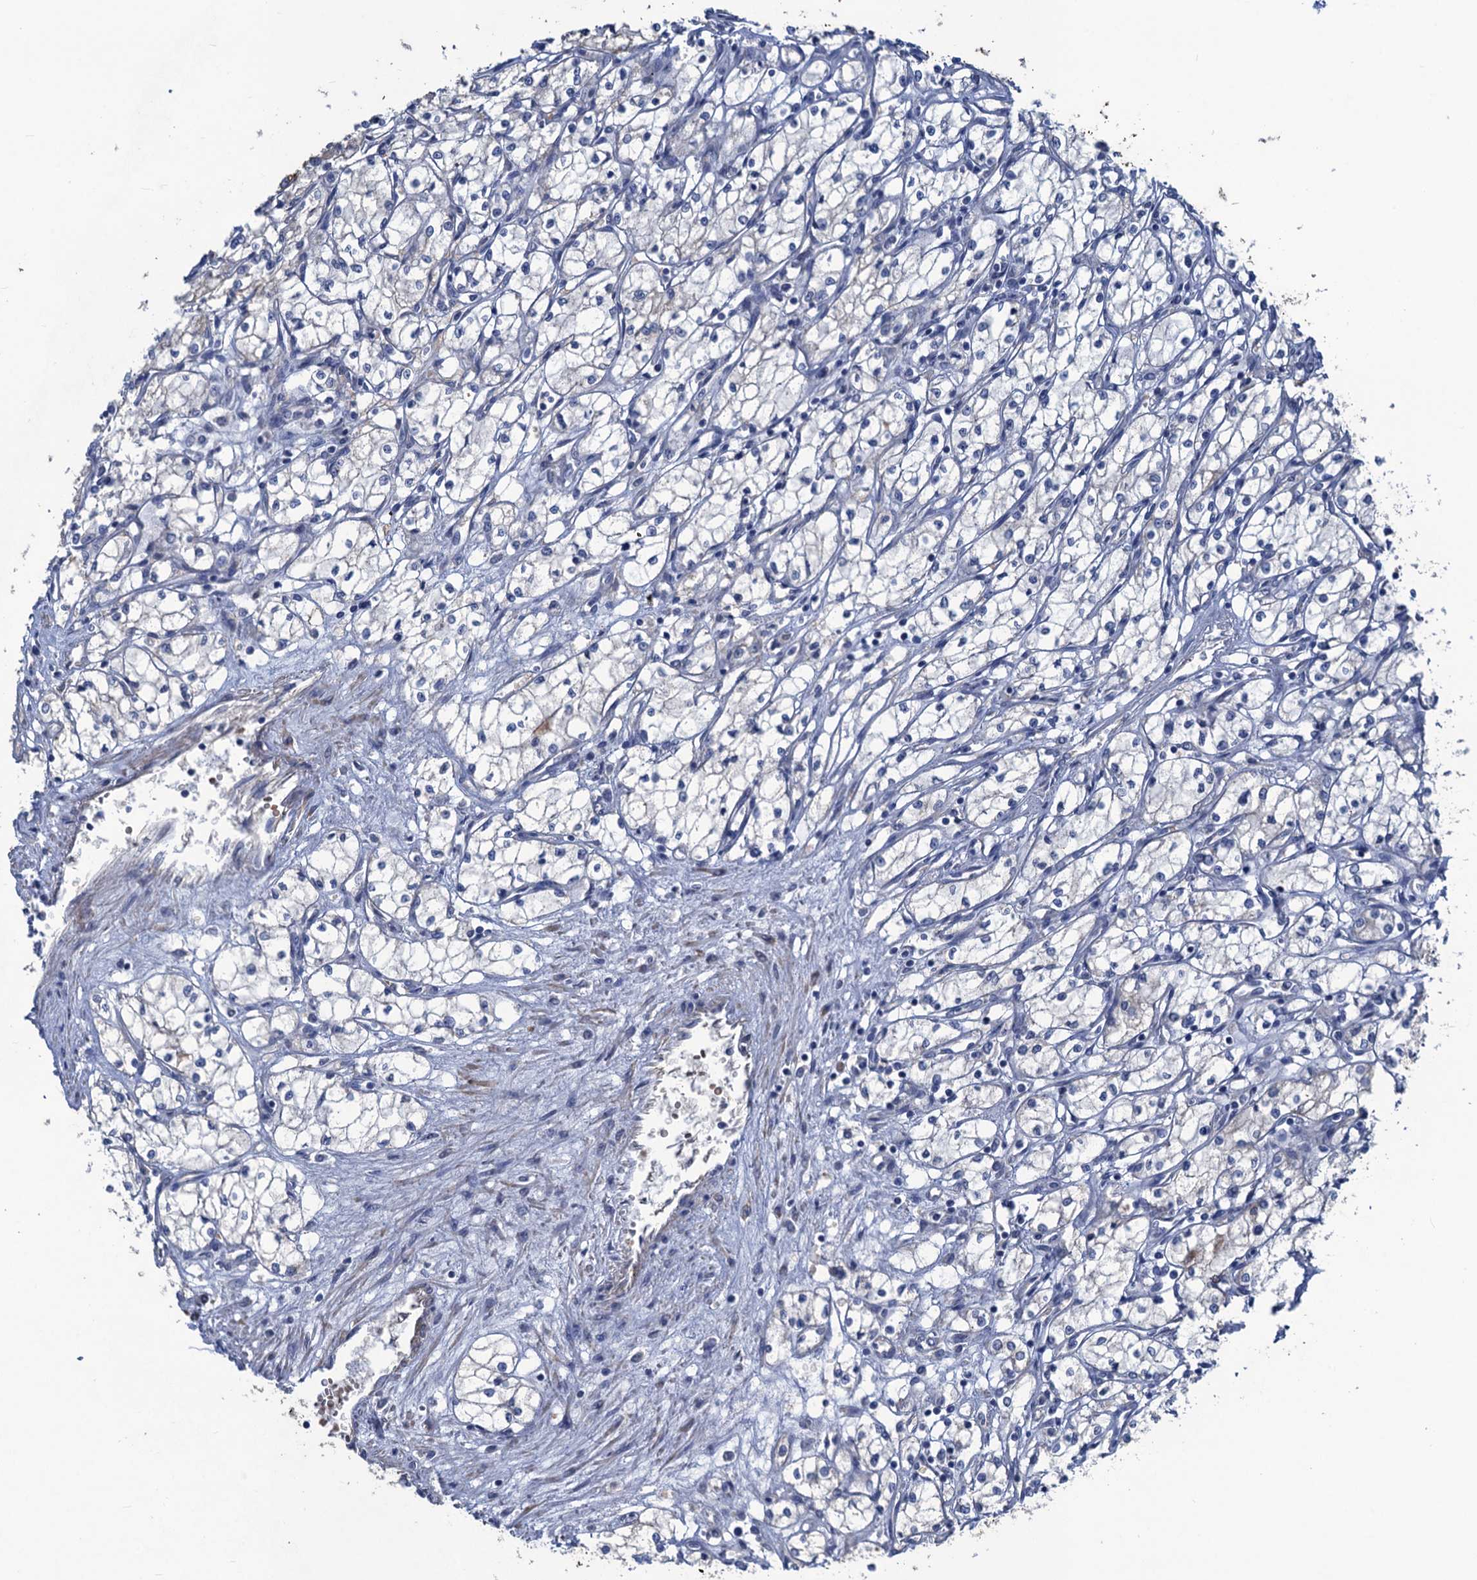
{"staining": {"intensity": "negative", "quantity": "none", "location": "none"}, "tissue": "renal cancer", "cell_type": "Tumor cells", "image_type": "cancer", "snomed": [{"axis": "morphology", "description": "Adenocarcinoma, NOS"}, {"axis": "topography", "description": "Kidney"}], "caption": "This is an immunohistochemistry micrograph of renal adenocarcinoma. There is no positivity in tumor cells.", "gene": "SMCO3", "patient": {"sex": "male", "age": 59}}